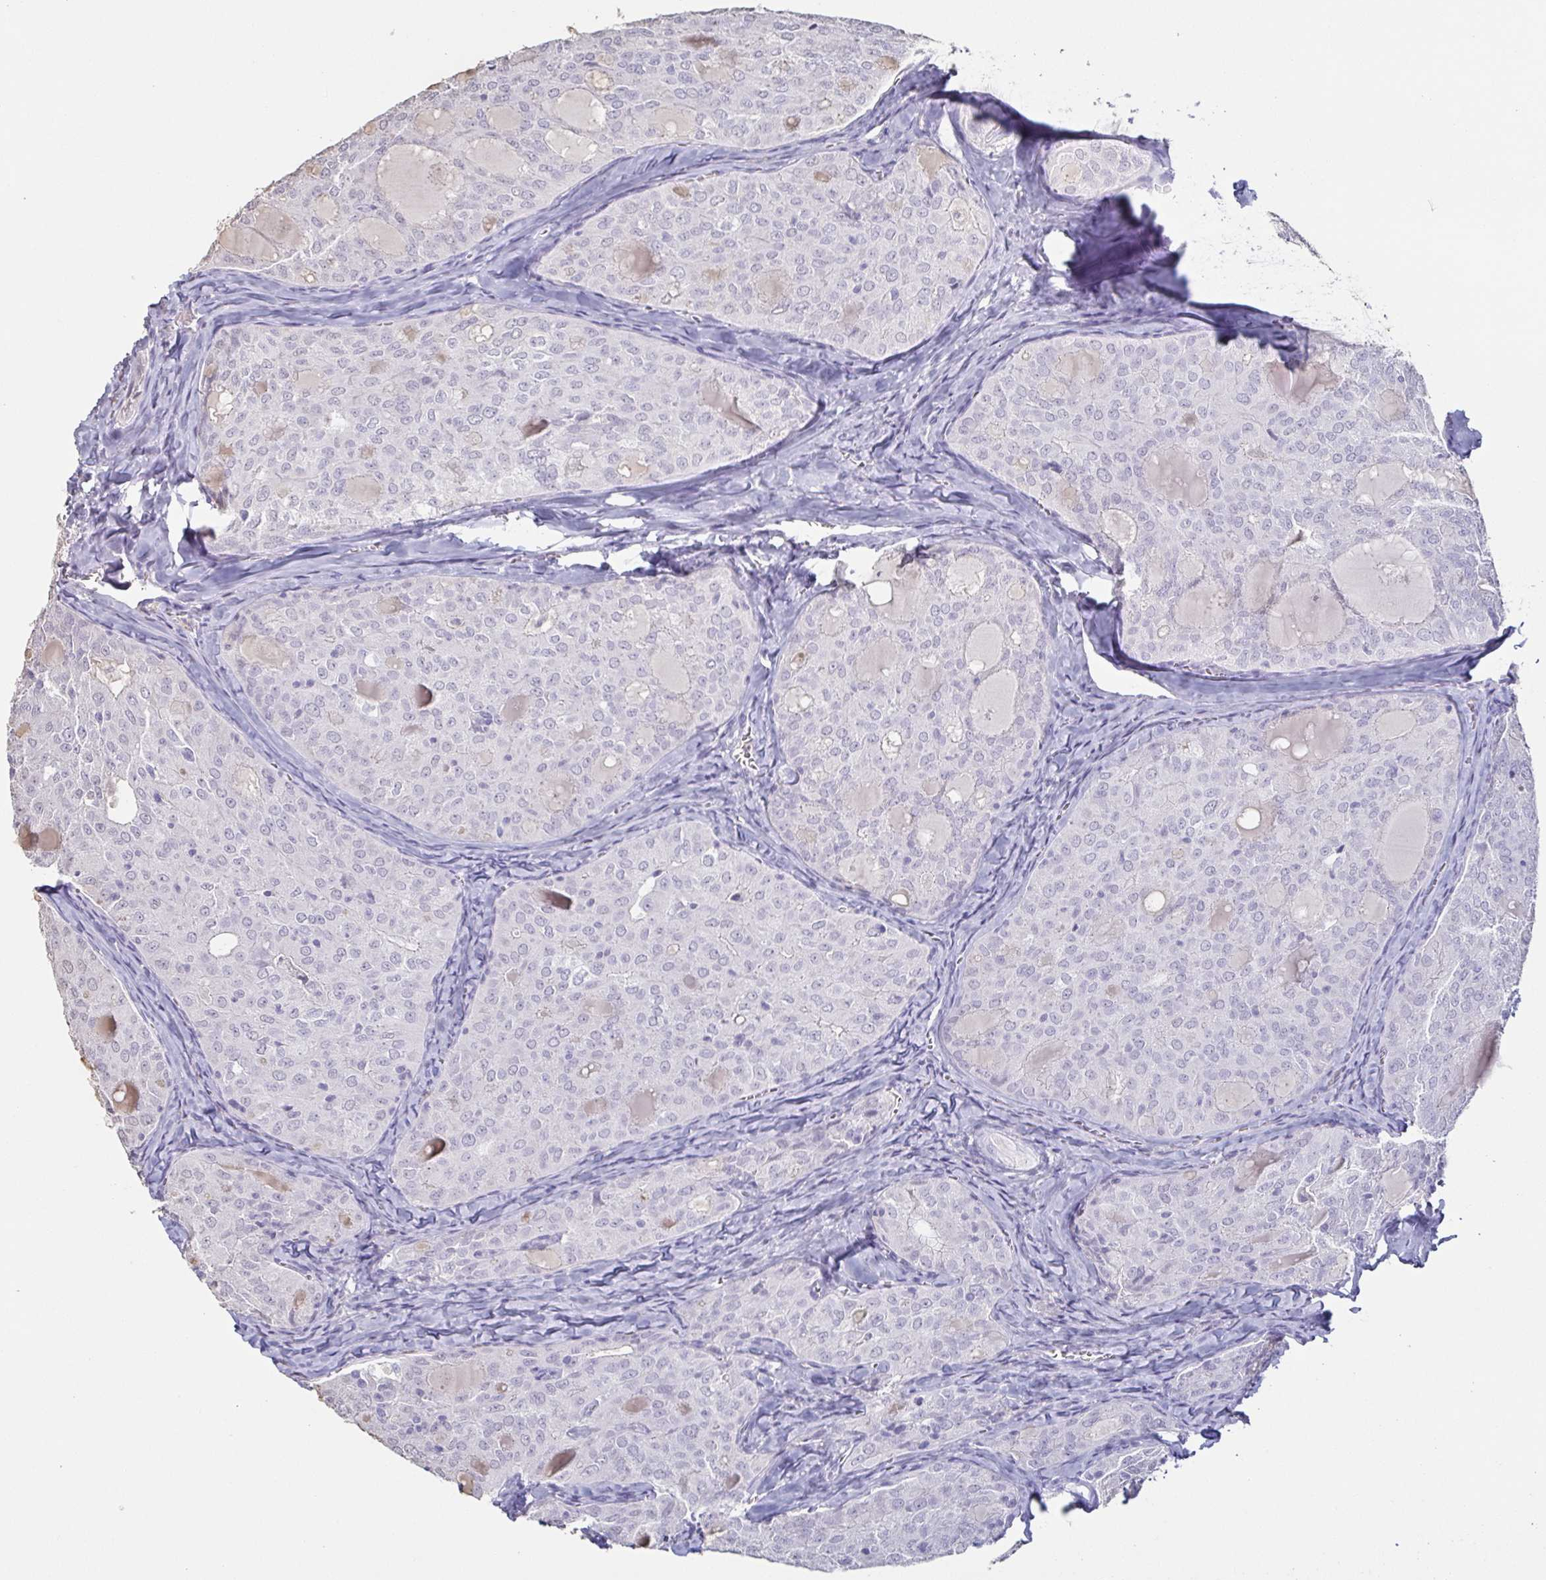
{"staining": {"intensity": "negative", "quantity": "none", "location": "none"}, "tissue": "thyroid cancer", "cell_type": "Tumor cells", "image_type": "cancer", "snomed": [{"axis": "morphology", "description": "Follicular adenoma carcinoma, NOS"}, {"axis": "topography", "description": "Thyroid gland"}], "caption": "Tumor cells are negative for brown protein staining in thyroid follicular adenoma carcinoma. (DAB IHC with hematoxylin counter stain).", "gene": "BPIFA2", "patient": {"sex": "male", "age": 75}}